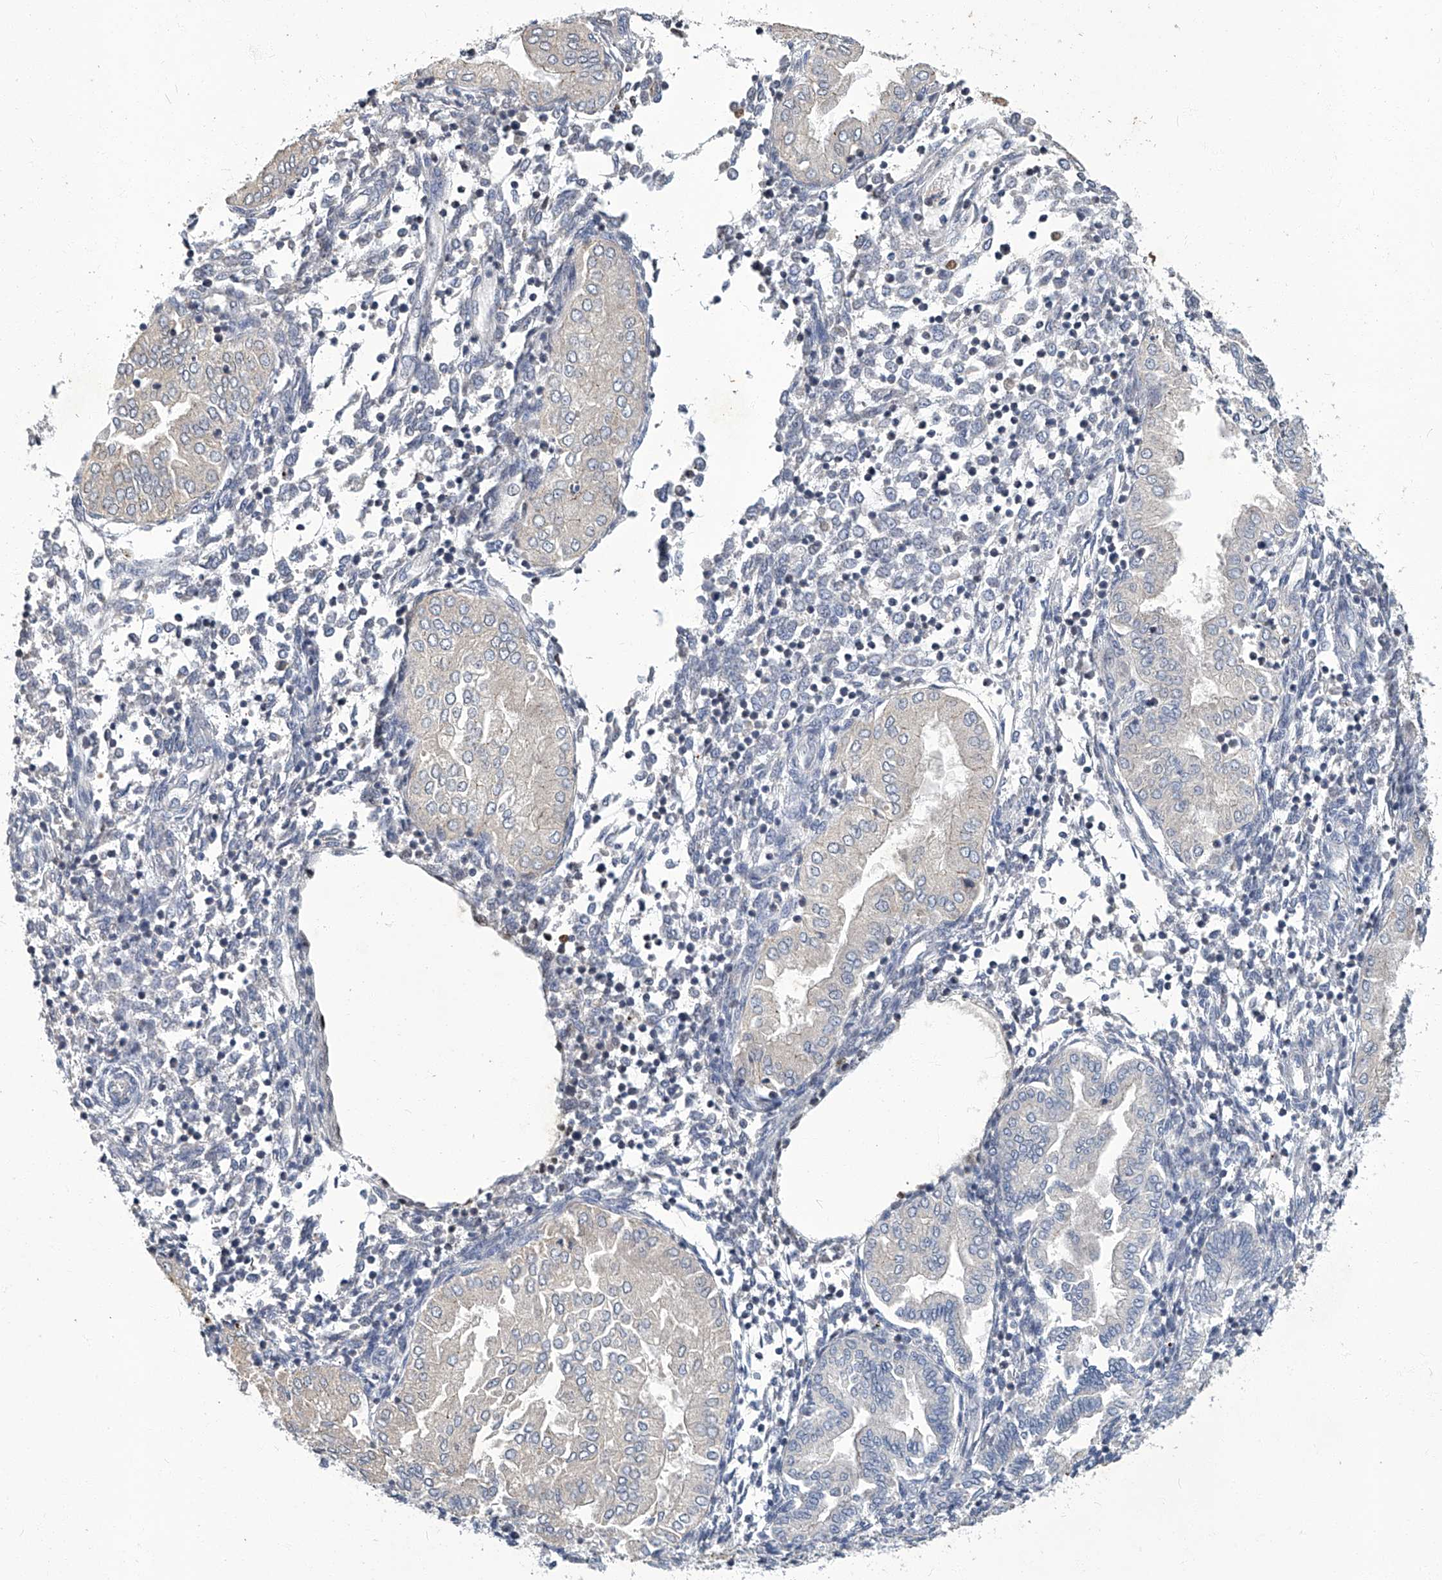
{"staining": {"intensity": "negative", "quantity": "none", "location": "none"}, "tissue": "endometrium", "cell_type": "Cells in endometrial stroma", "image_type": "normal", "snomed": [{"axis": "morphology", "description": "Normal tissue, NOS"}, {"axis": "topography", "description": "Endometrium"}], "caption": "This micrograph is of unremarkable endometrium stained with immunohistochemistry to label a protein in brown with the nuclei are counter-stained blue. There is no staining in cells in endometrial stroma. (Immunohistochemistry, brightfield microscopy, high magnification).", "gene": "TGFBR1", "patient": {"sex": "female", "age": 53}}